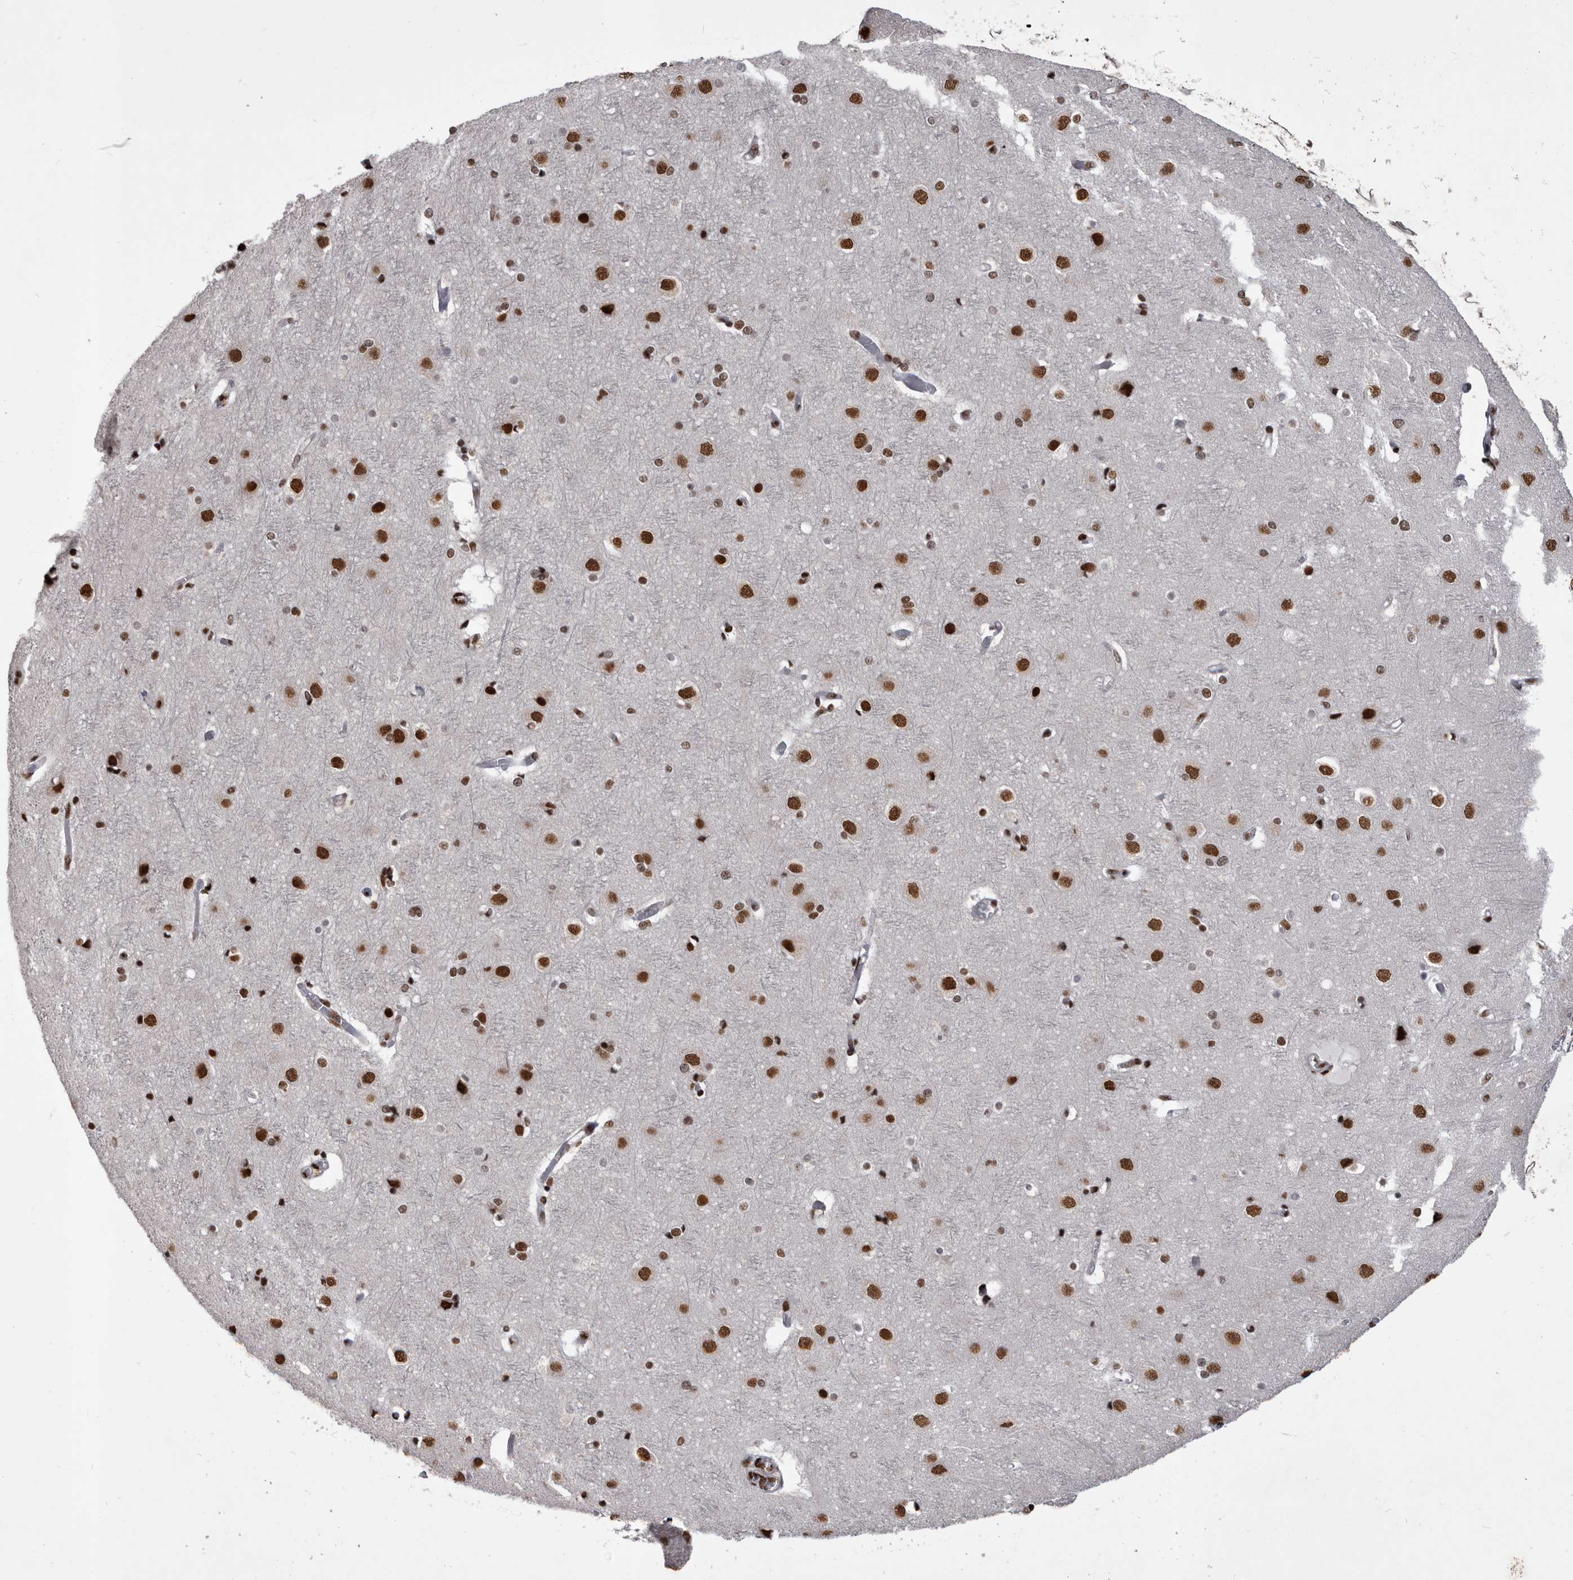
{"staining": {"intensity": "strong", "quantity": "25%-75%", "location": "nuclear"}, "tissue": "cerebral cortex", "cell_type": "Endothelial cells", "image_type": "normal", "snomed": [{"axis": "morphology", "description": "Normal tissue, NOS"}, {"axis": "topography", "description": "Cerebral cortex"}], "caption": "The immunohistochemical stain labels strong nuclear positivity in endothelial cells of normal cerebral cortex.", "gene": "NUMA1", "patient": {"sex": "male", "age": 54}}